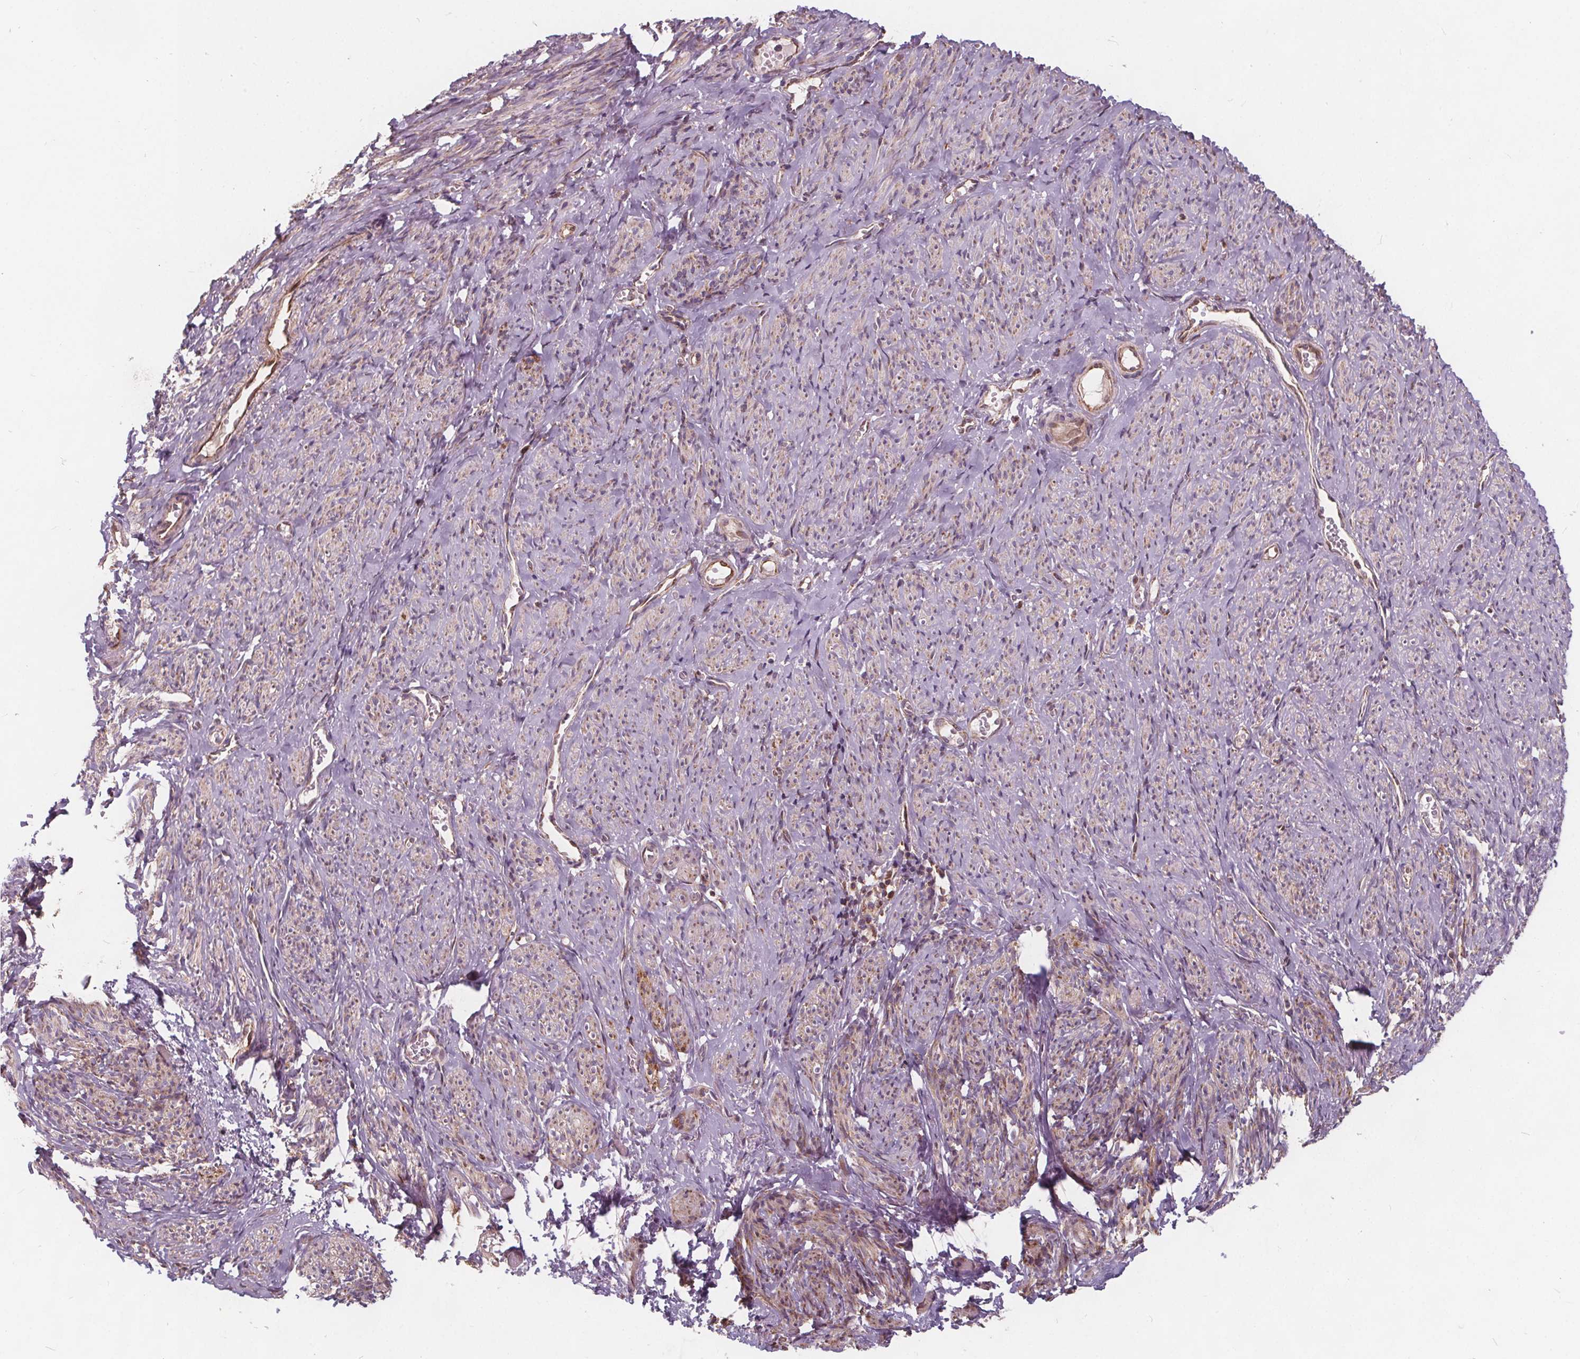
{"staining": {"intensity": "moderate", "quantity": "25%-75%", "location": "cytoplasmic/membranous"}, "tissue": "smooth muscle", "cell_type": "Smooth muscle cells", "image_type": "normal", "snomed": [{"axis": "morphology", "description": "Normal tissue, NOS"}, {"axis": "topography", "description": "Smooth muscle"}], "caption": "A high-resolution photomicrograph shows immunohistochemistry (IHC) staining of unremarkable smooth muscle, which demonstrates moderate cytoplasmic/membranous positivity in about 25%-75% of smooth muscle cells.", "gene": "PLSCR3", "patient": {"sex": "female", "age": 65}}